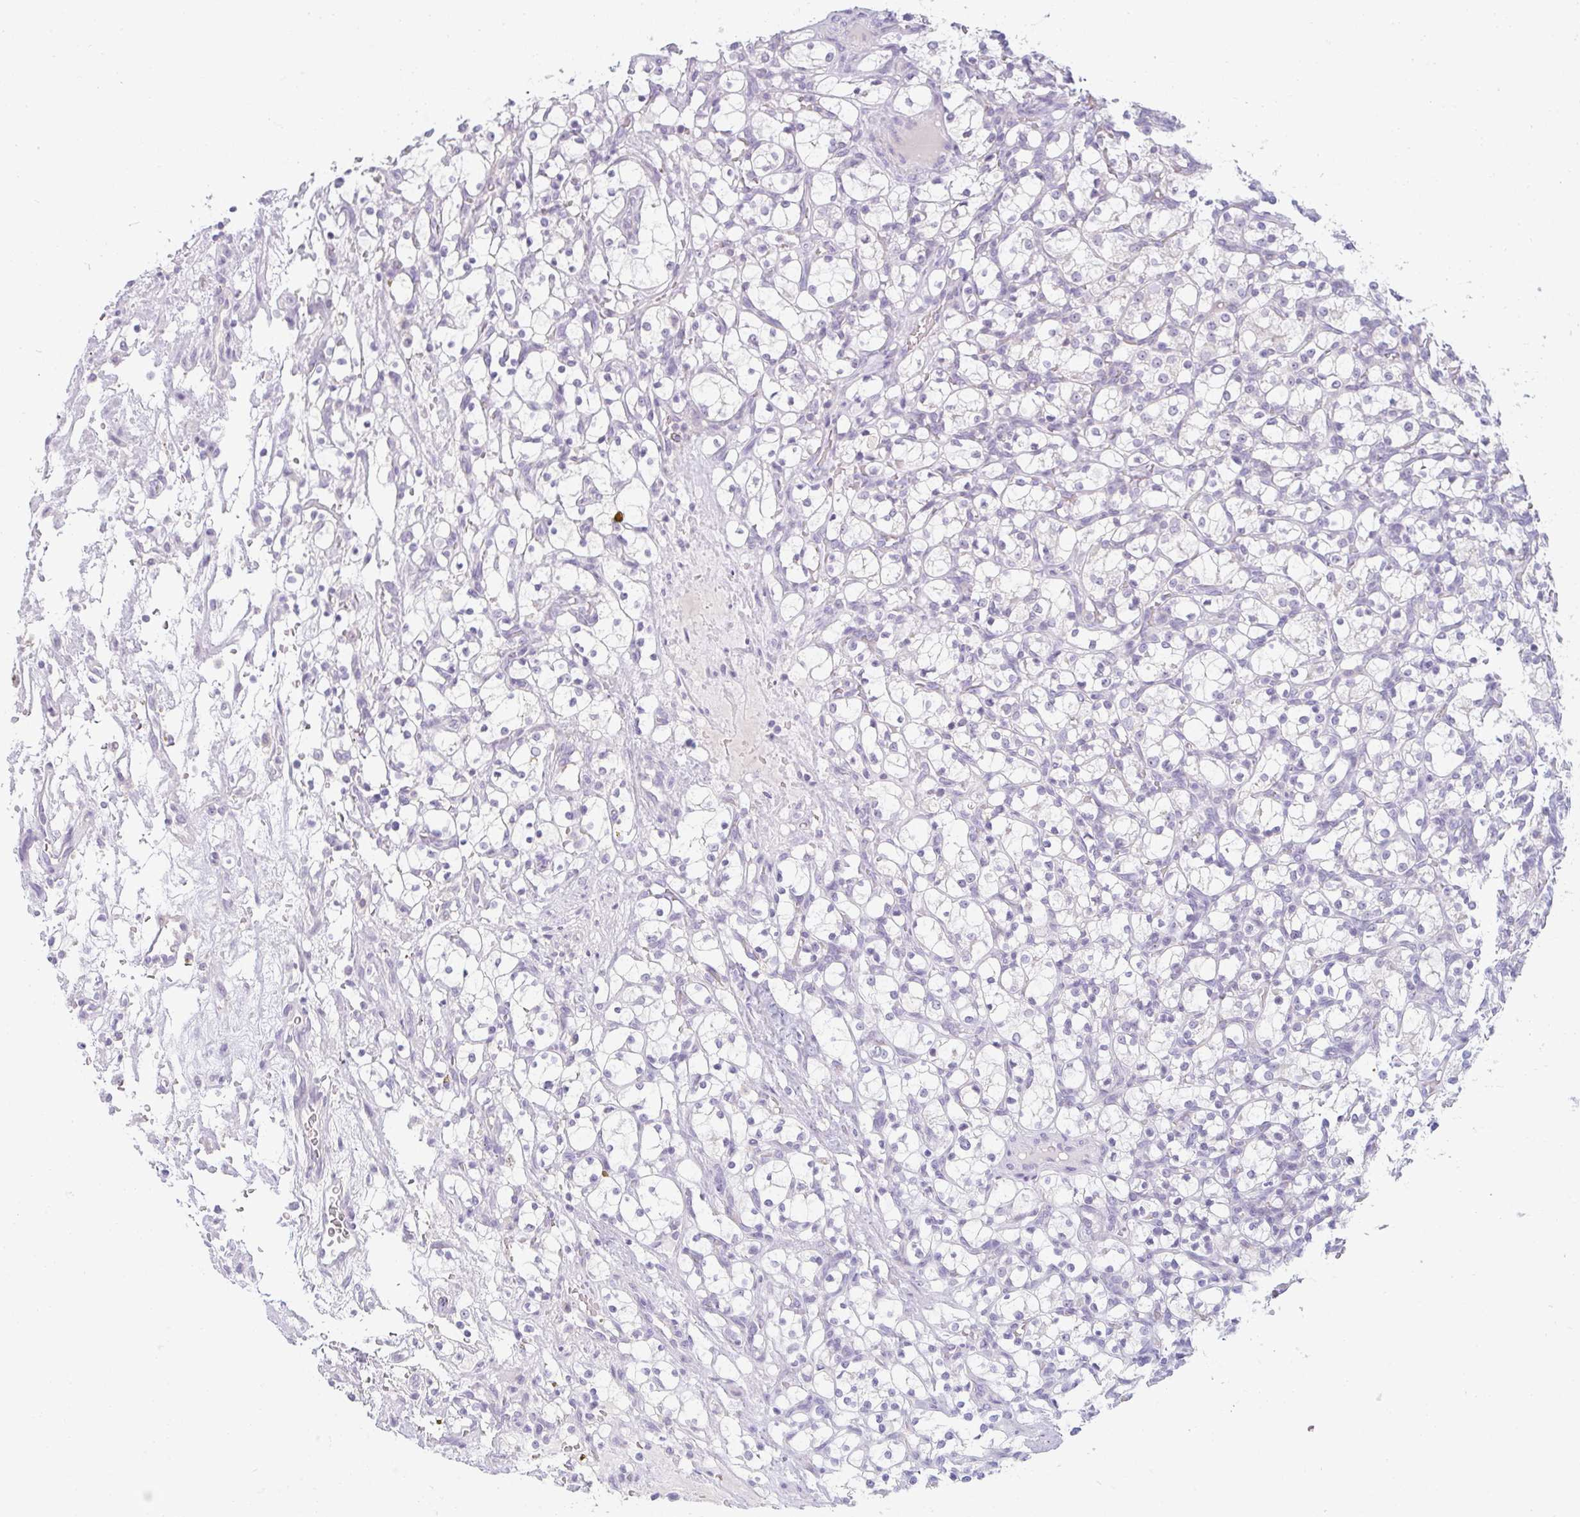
{"staining": {"intensity": "negative", "quantity": "none", "location": "none"}, "tissue": "renal cancer", "cell_type": "Tumor cells", "image_type": "cancer", "snomed": [{"axis": "morphology", "description": "Adenocarcinoma, NOS"}, {"axis": "topography", "description": "Kidney"}], "caption": "Immunohistochemistry (IHC) image of neoplastic tissue: human adenocarcinoma (renal) stained with DAB displays no significant protein expression in tumor cells.", "gene": "PPFIA4", "patient": {"sex": "female", "age": 69}}